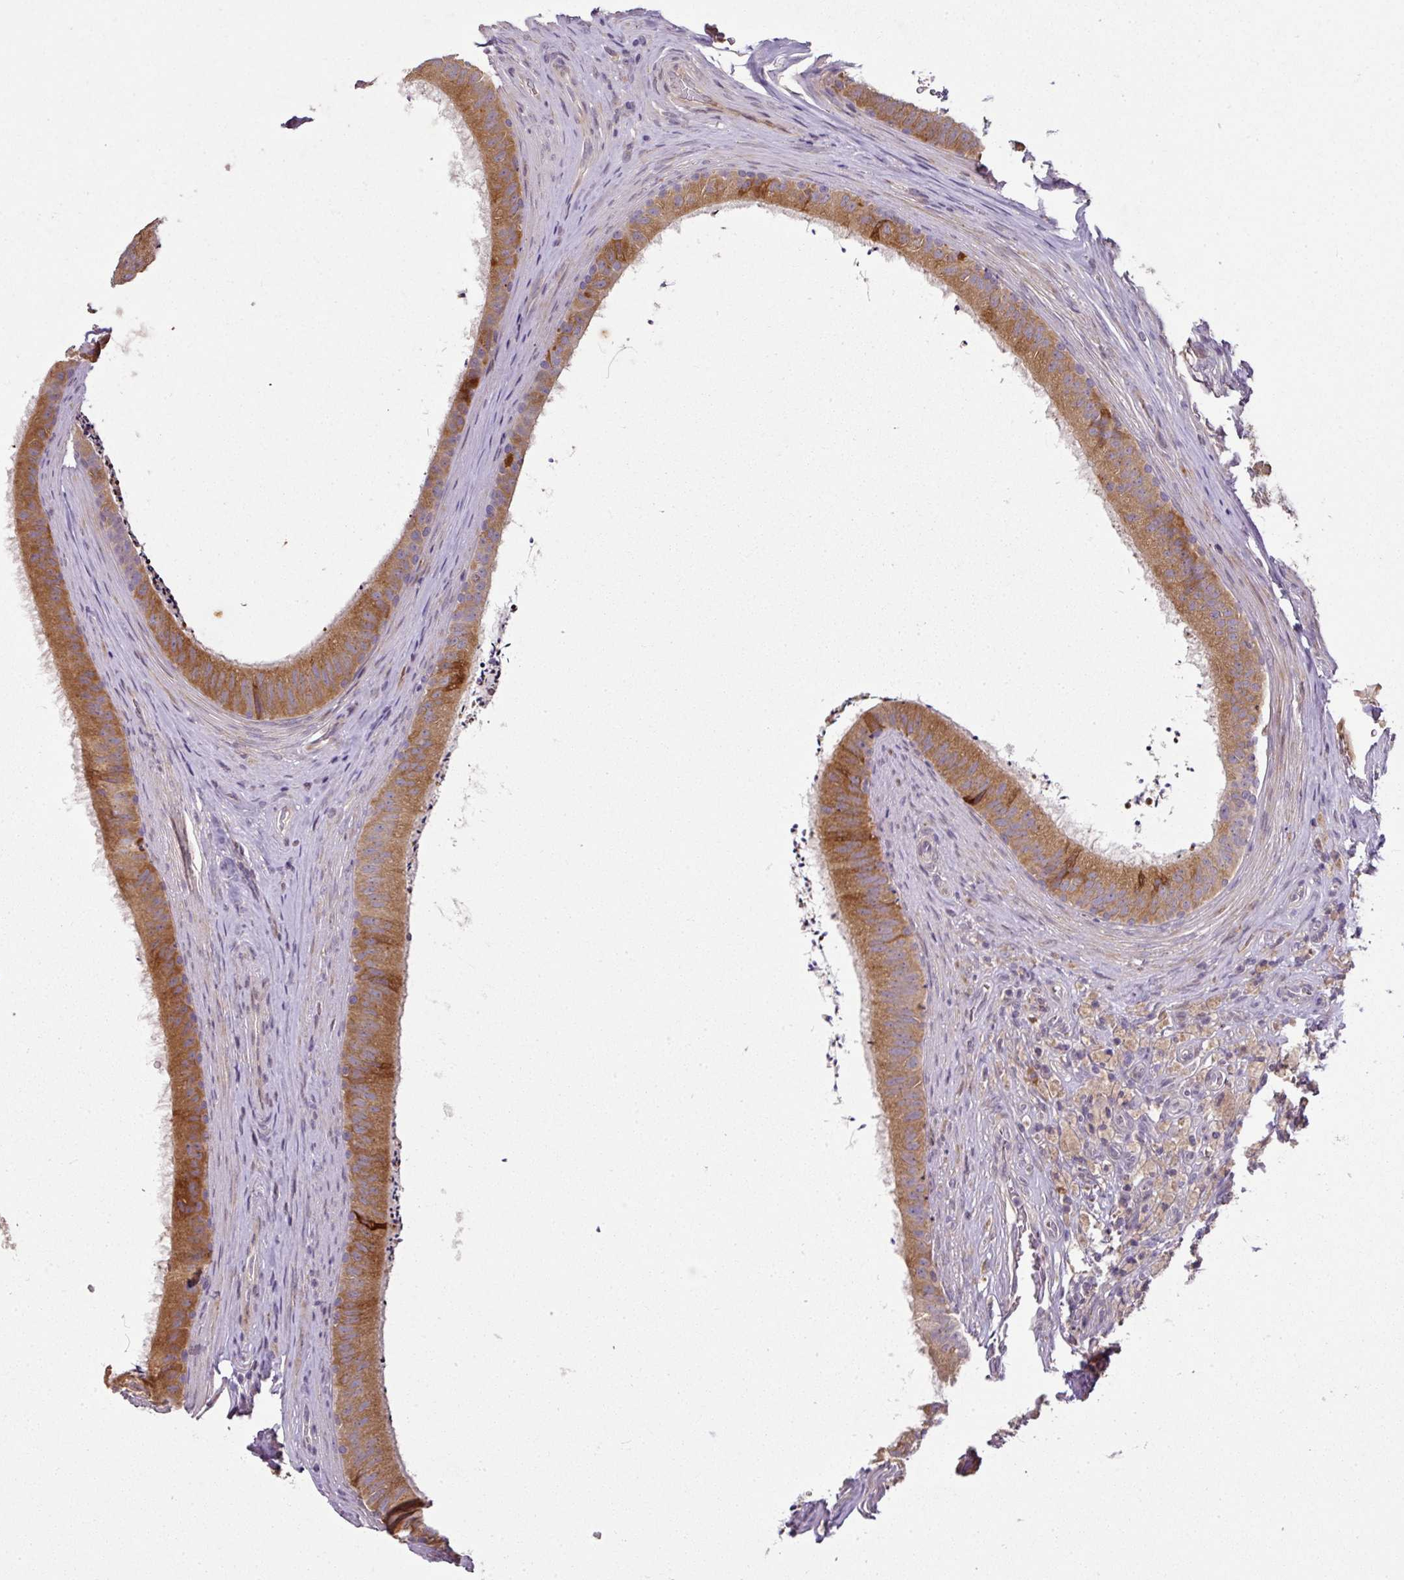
{"staining": {"intensity": "moderate", "quantity": ">75%", "location": "cytoplasmic/membranous"}, "tissue": "epididymis", "cell_type": "Glandular cells", "image_type": "normal", "snomed": [{"axis": "morphology", "description": "Normal tissue, NOS"}, {"axis": "topography", "description": "Testis"}, {"axis": "topography", "description": "Epididymis"}], "caption": "Immunohistochemistry (IHC) (DAB (3,3'-diaminobenzidine)) staining of unremarkable epididymis reveals moderate cytoplasmic/membranous protein staining in about >75% of glandular cells.", "gene": "SPCS3", "patient": {"sex": "male", "age": 41}}